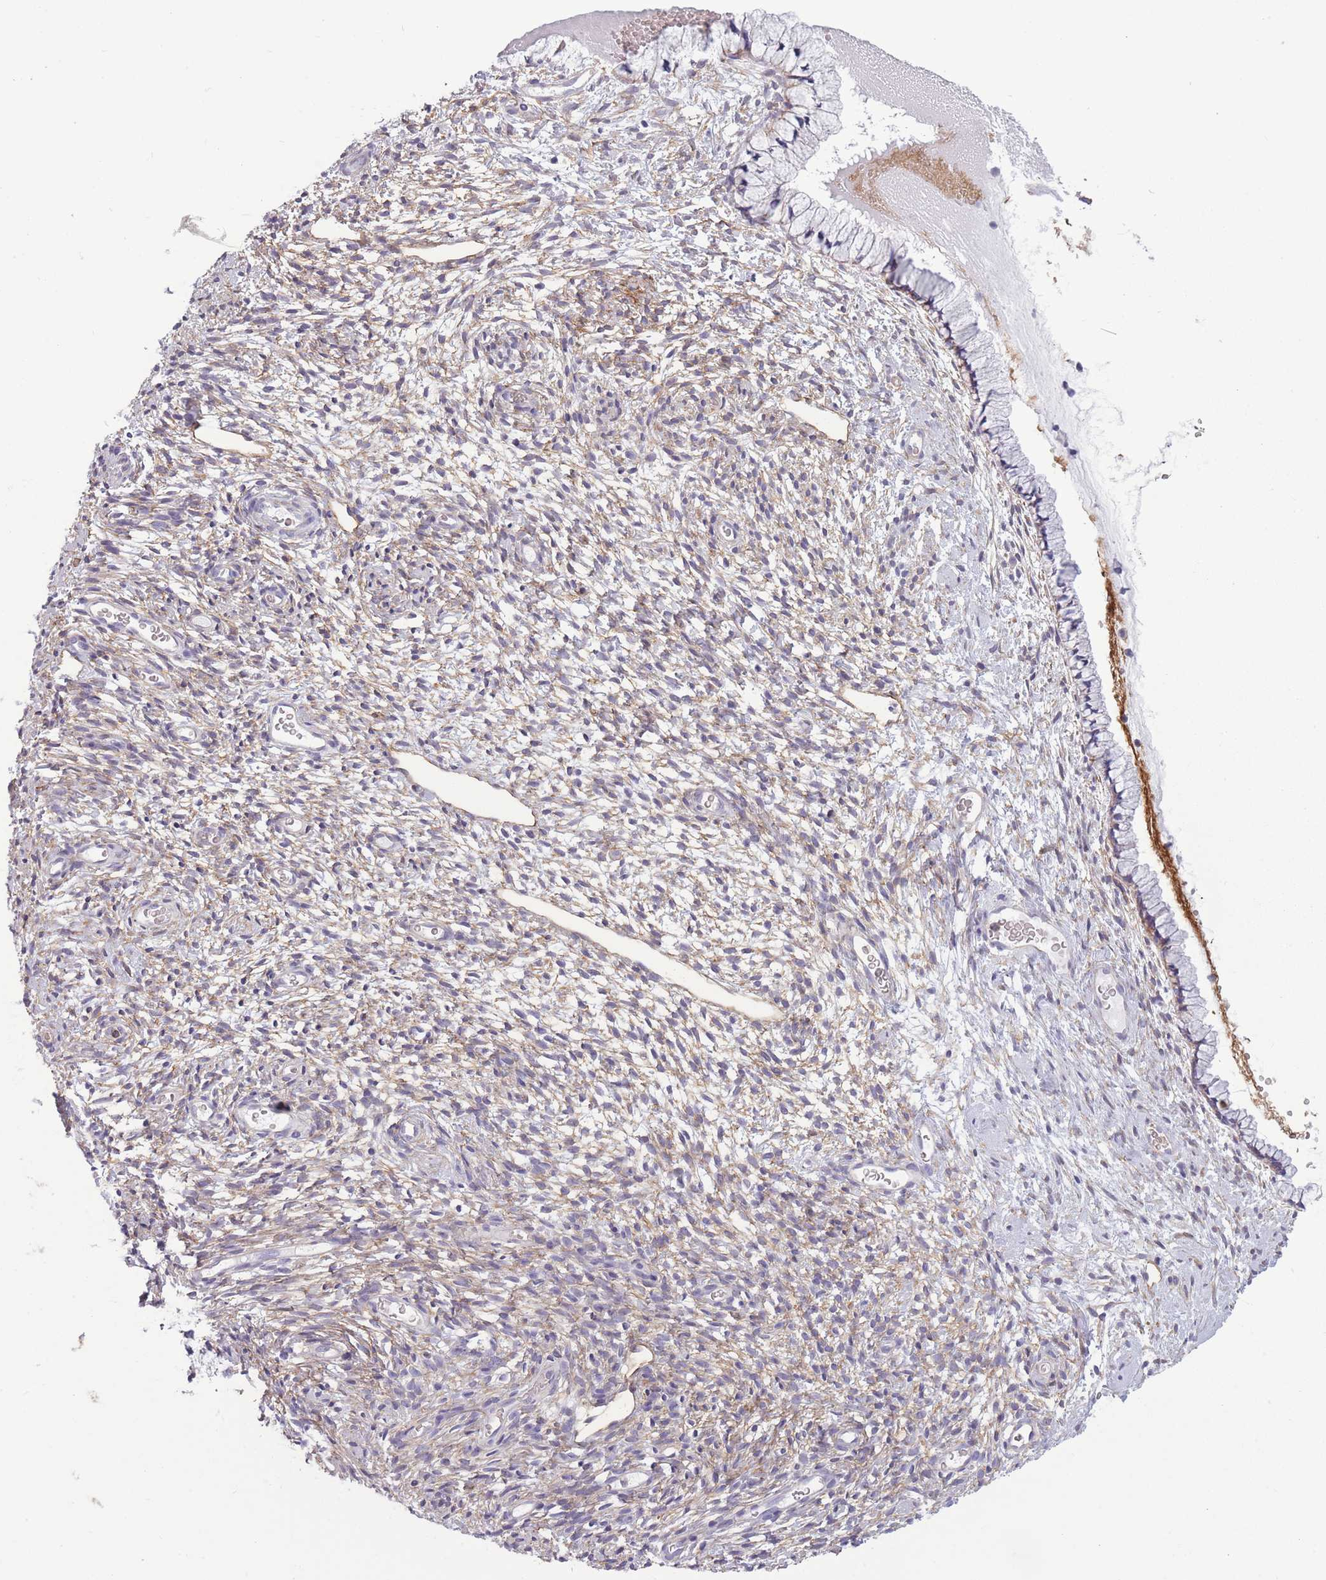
{"staining": {"intensity": "weak", "quantity": "<25%", "location": "cytoplasmic/membranous"}, "tissue": "cervix", "cell_type": "Glandular cells", "image_type": "normal", "snomed": [{"axis": "morphology", "description": "Normal tissue, NOS"}, {"axis": "topography", "description": "Cervix"}], "caption": "Protein analysis of benign cervix exhibits no significant expression in glandular cells. (Brightfield microscopy of DAB immunohistochemistry (IHC) at high magnification).", "gene": "ADD1", "patient": {"sex": "female", "age": 76}}